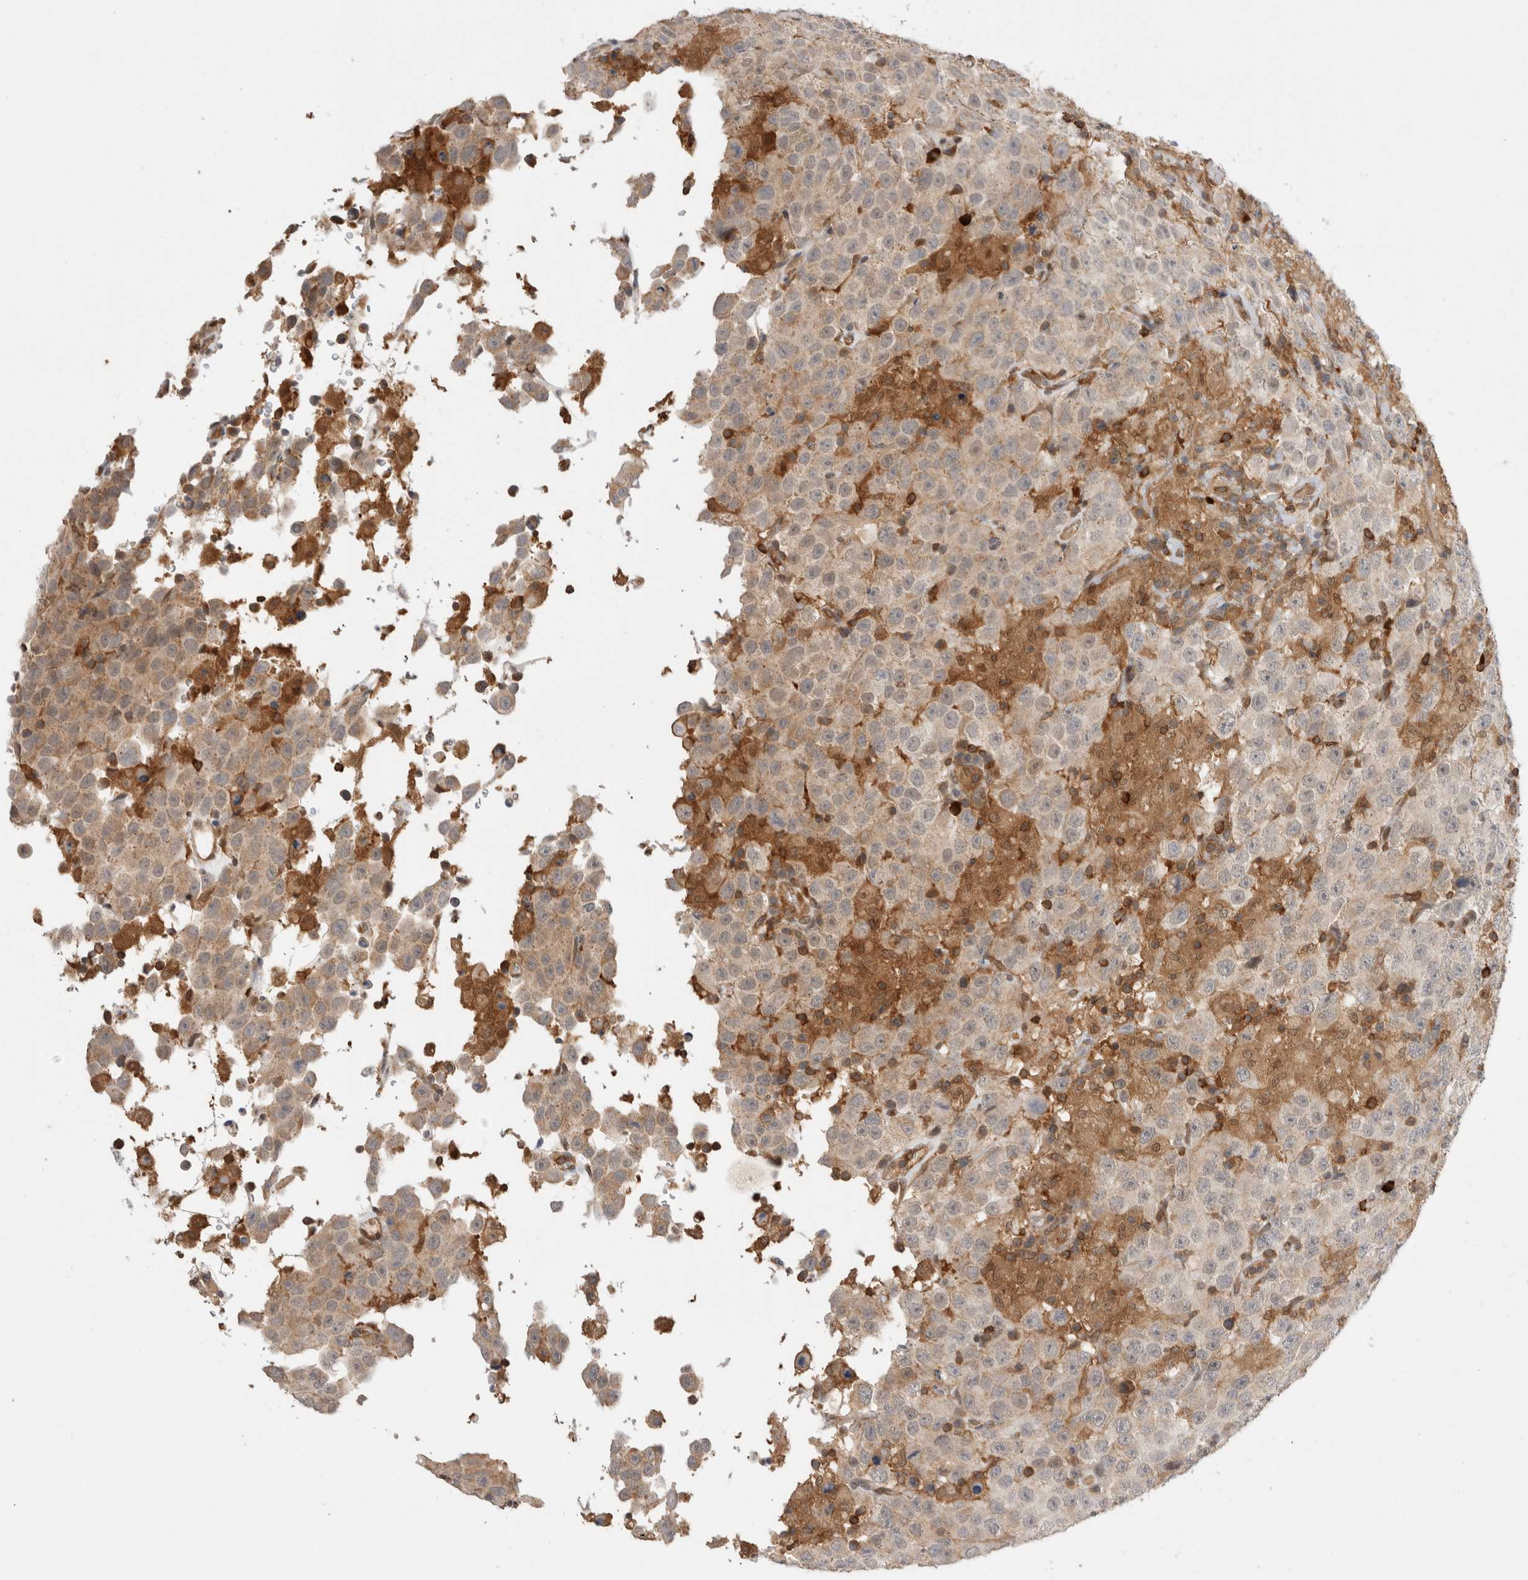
{"staining": {"intensity": "weak", "quantity": "<25%", "location": "cytoplasmic/membranous"}, "tissue": "testis cancer", "cell_type": "Tumor cells", "image_type": "cancer", "snomed": [{"axis": "morphology", "description": "Seminoma, NOS"}, {"axis": "topography", "description": "Testis"}], "caption": "This histopathology image is of testis cancer (seminoma) stained with immunohistochemistry (IHC) to label a protein in brown with the nuclei are counter-stained blue. There is no positivity in tumor cells. Brightfield microscopy of immunohistochemistry stained with DAB (brown) and hematoxylin (blue), captured at high magnification.", "gene": "NFKB1", "patient": {"sex": "male", "age": 41}}